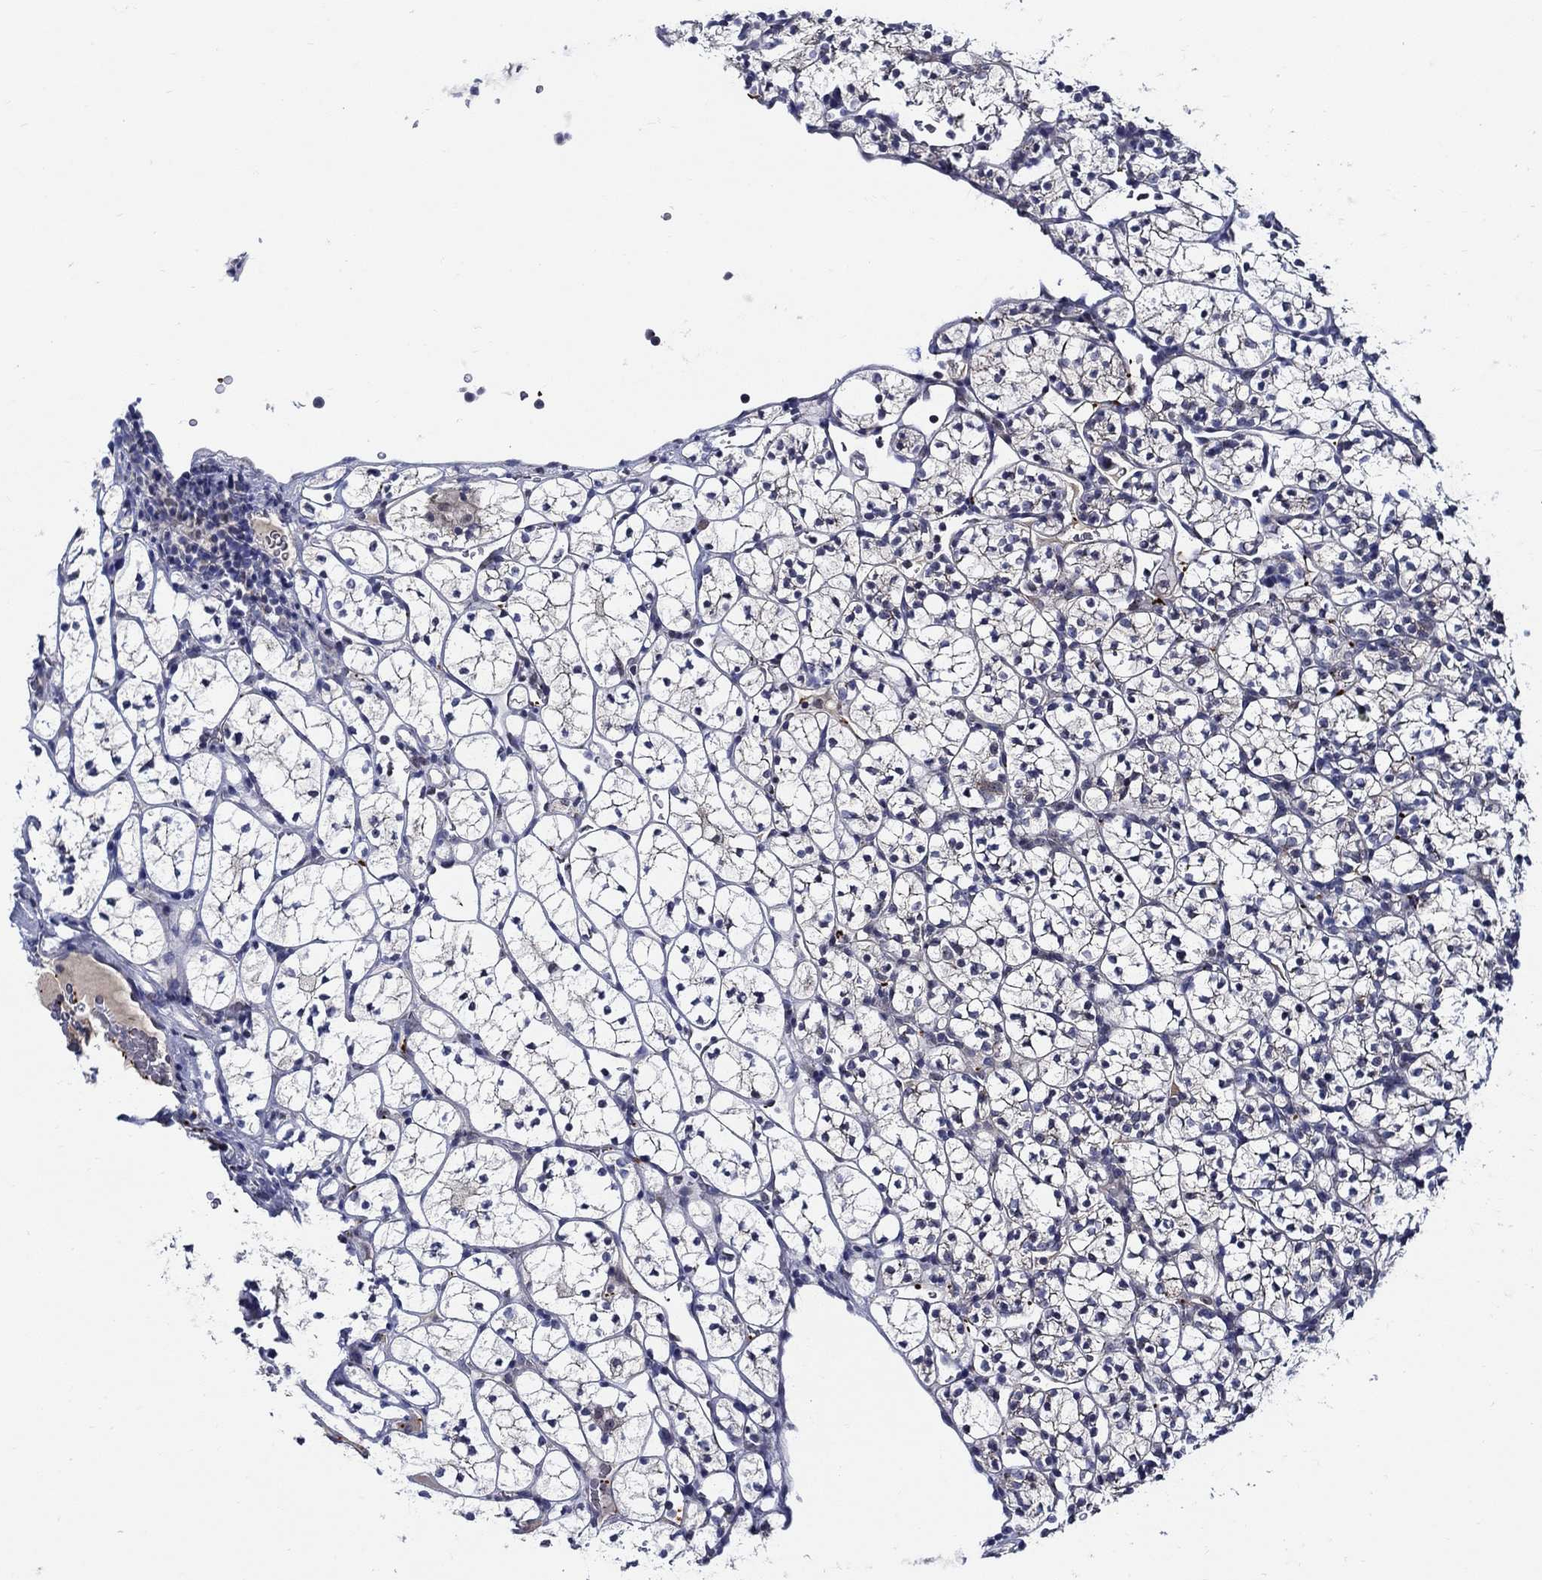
{"staining": {"intensity": "negative", "quantity": "none", "location": "none"}, "tissue": "renal cancer", "cell_type": "Tumor cells", "image_type": "cancer", "snomed": [{"axis": "morphology", "description": "Adenocarcinoma, NOS"}, {"axis": "topography", "description": "Kidney"}], "caption": "Photomicrograph shows no protein expression in tumor cells of adenocarcinoma (renal) tissue.", "gene": "ALOX12", "patient": {"sex": "female", "age": 89}}